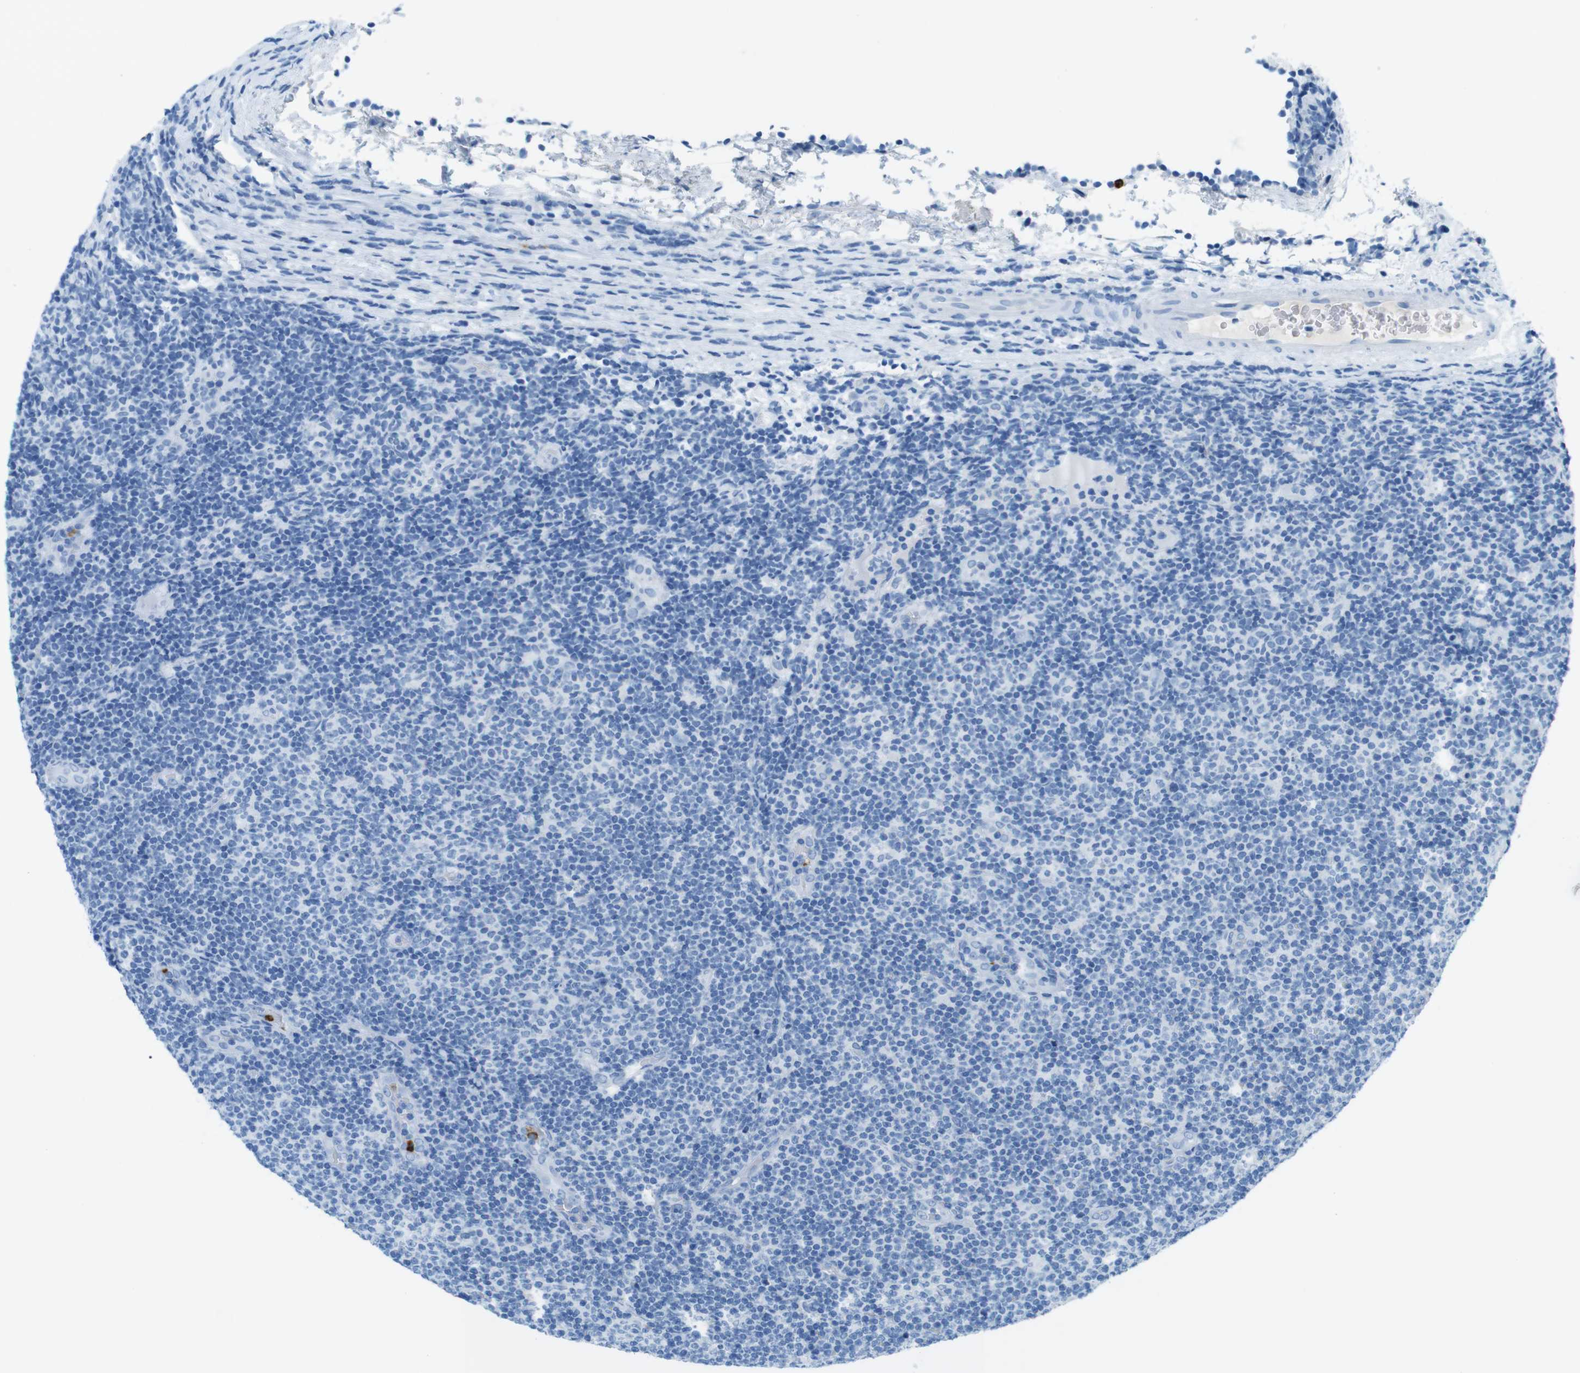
{"staining": {"intensity": "negative", "quantity": "none", "location": "none"}, "tissue": "lymphoma", "cell_type": "Tumor cells", "image_type": "cancer", "snomed": [{"axis": "morphology", "description": "Malignant lymphoma, non-Hodgkin's type, Low grade"}, {"axis": "topography", "description": "Lymph node"}], "caption": "Tumor cells show no significant staining in lymphoma.", "gene": "MCEMP1", "patient": {"sex": "male", "age": 83}}